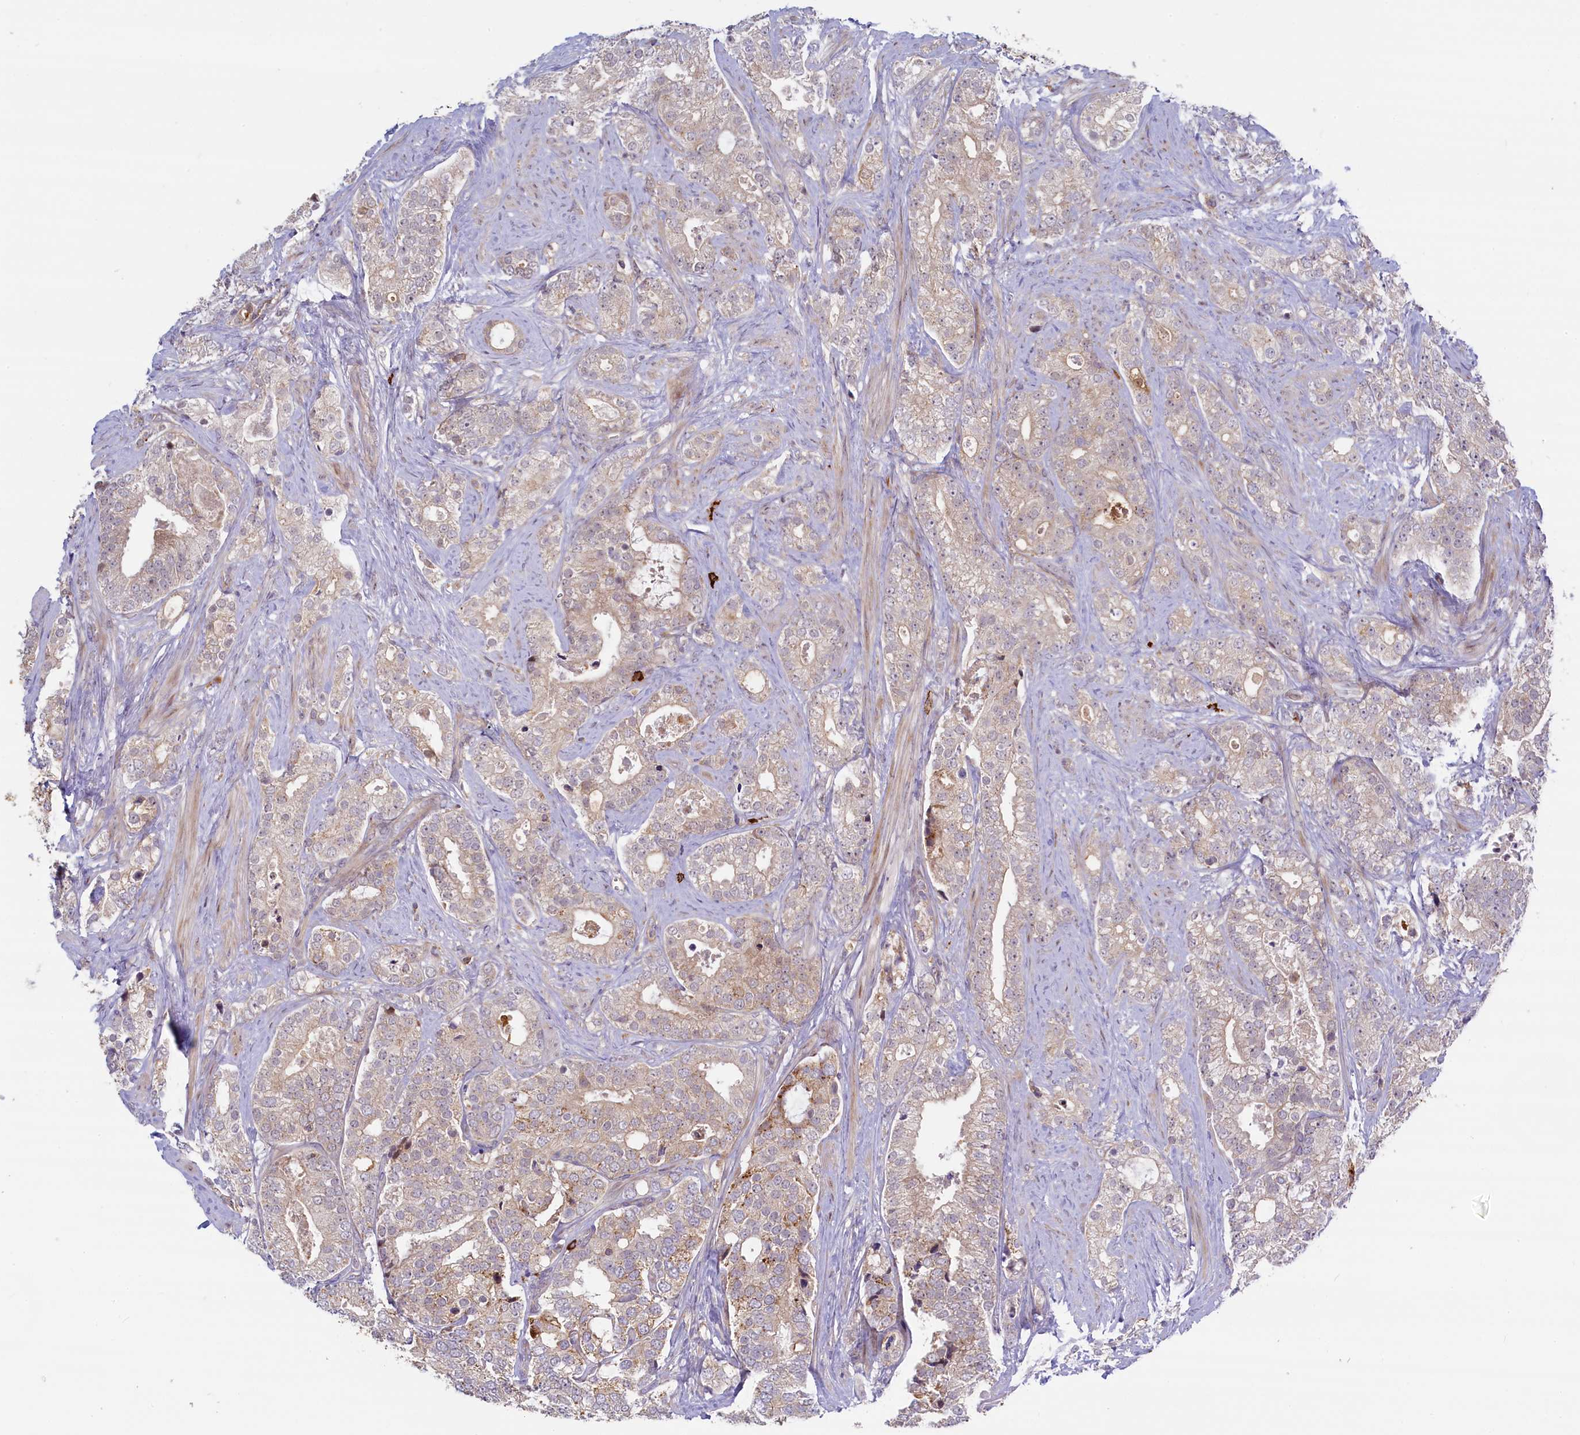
{"staining": {"intensity": "negative", "quantity": "none", "location": "none"}, "tissue": "prostate cancer", "cell_type": "Tumor cells", "image_type": "cancer", "snomed": [{"axis": "morphology", "description": "Adenocarcinoma, High grade"}, {"axis": "topography", "description": "Prostate and seminal vesicle, NOS"}], "caption": "DAB immunohistochemical staining of prostate high-grade adenocarcinoma demonstrates no significant expression in tumor cells.", "gene": "CCL23", "patient": {"sex": "male", "age": 67}}